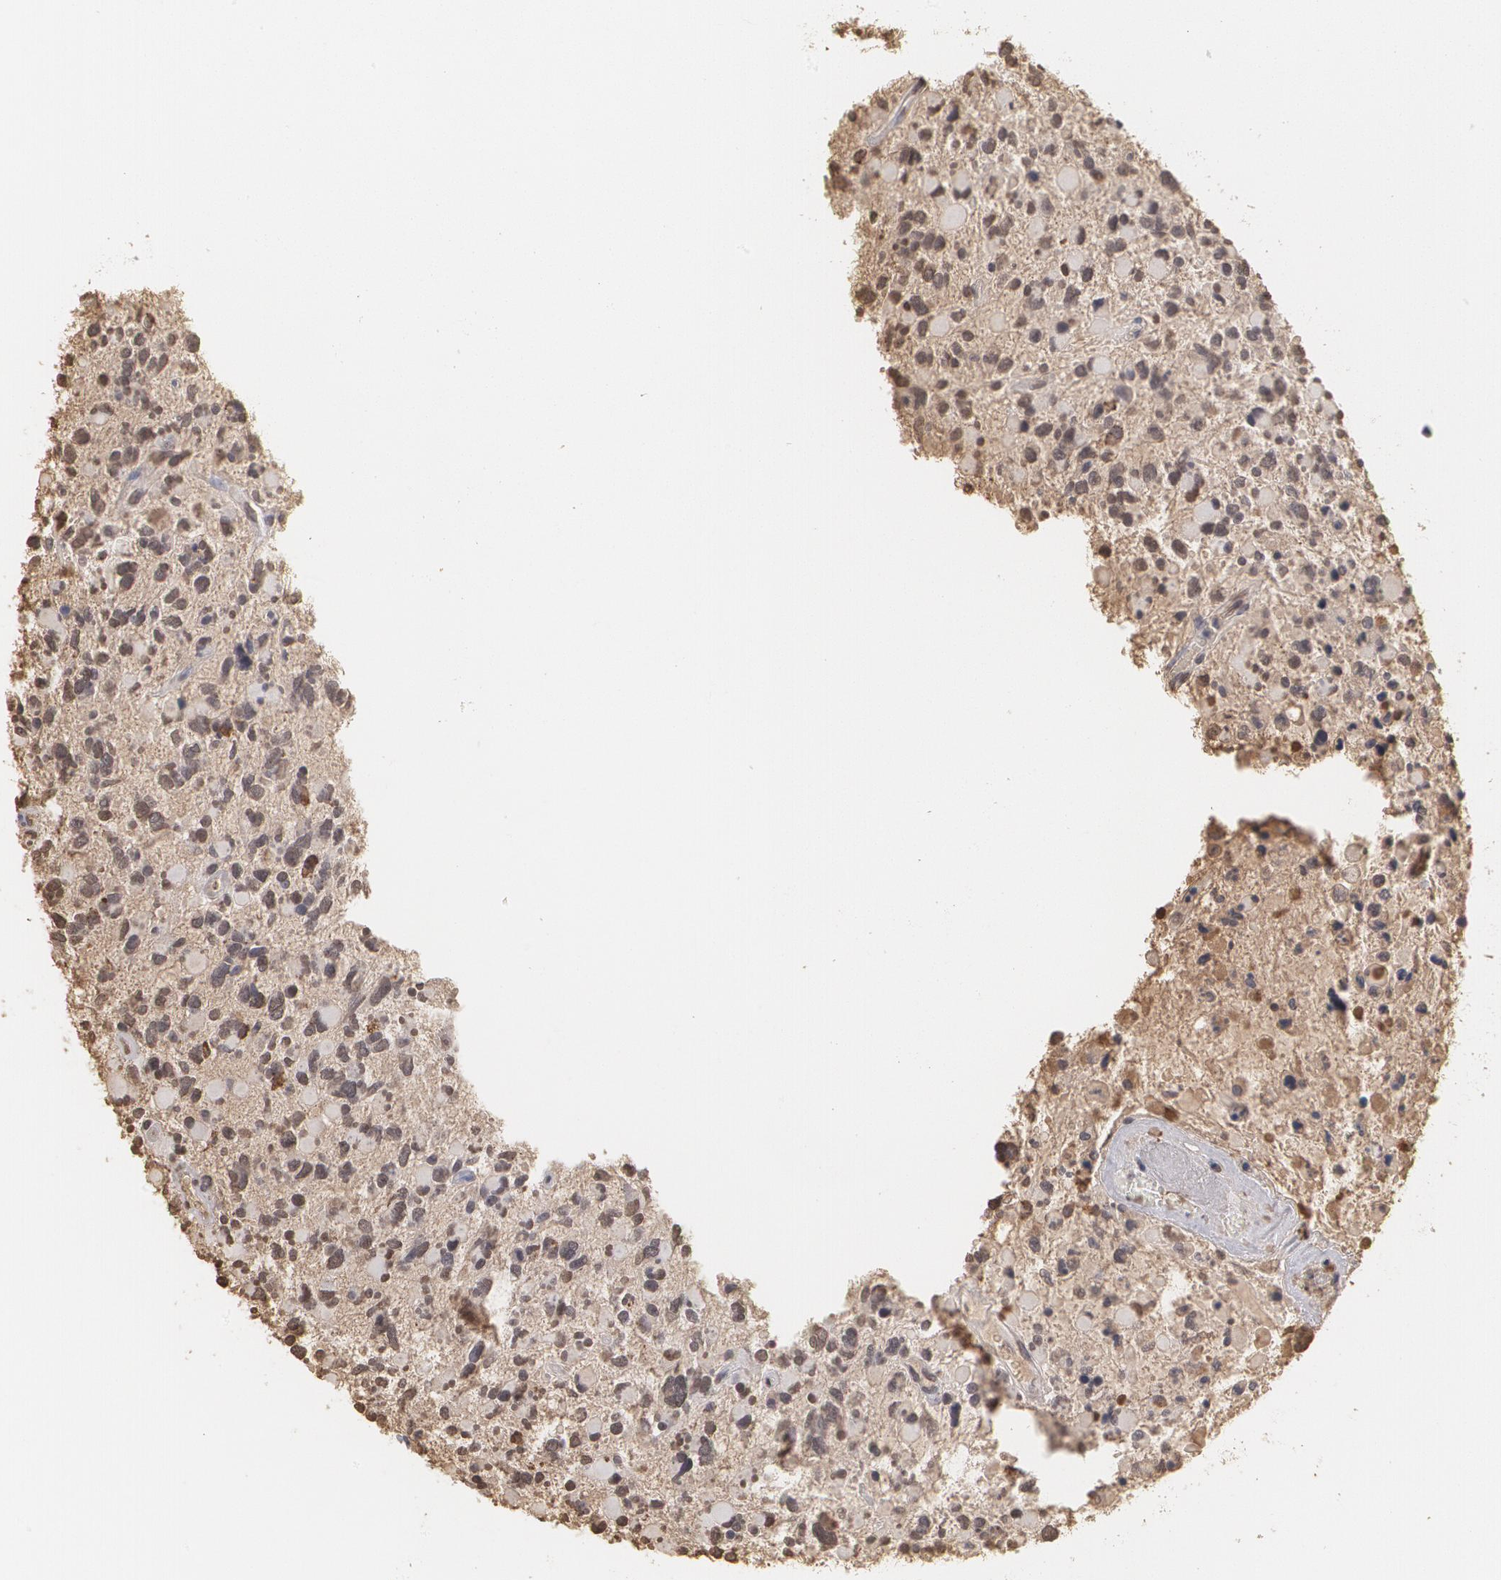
{"staining": {"intensity": "weak", "quantity": "25%-75%", "location": "nuclear"}, "tissue": "glioma", "cell_type": "Tumor cells", "image_type": "cancer", "snomed": [{"axis": "morphology", "description": "Glioma, malignant, High grade"}, {"axis": "topography", "description": "Brain"}], "caption": "DAB immunohistochemical staining of malignant glioma (high-grade) exhibits weak nuclear protein positivity in approximately 25%-75% of tumor cells.", "gene": "SERPINA1", "patient": {"sex": "female", "age": 37}}